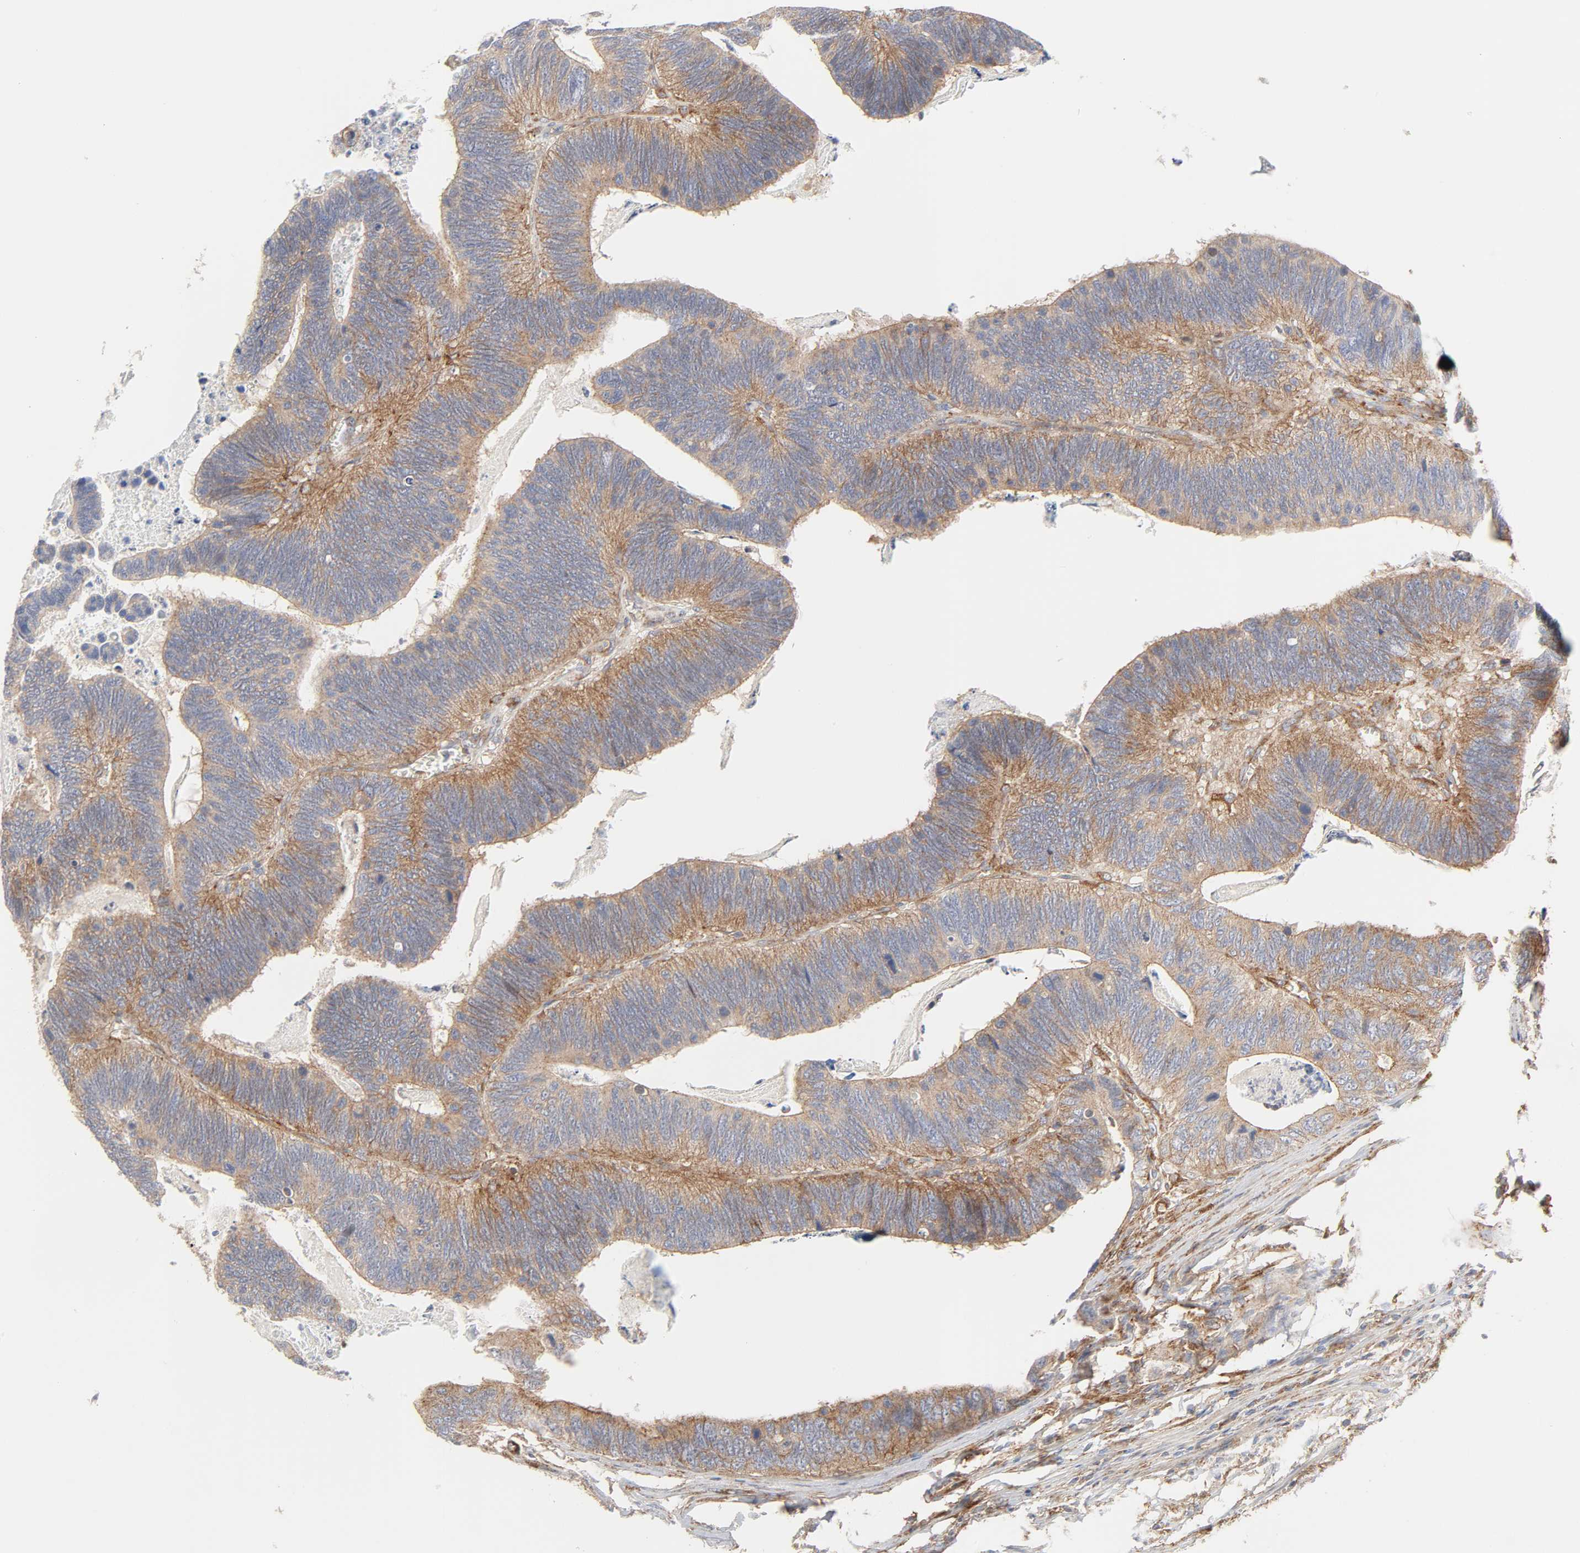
{"staining": {"intensity": "moderate", "quantity": ">75%", "location": "cytoplasmic/membranous"}, "tissue": "colorectal cancer", "cell_type": "Tumor cells", "image_type": "cancer", "snomed": [{"axis": "morphology", "description": "Adenocarcinoma, NOS"}, {"axis": "topography", "description": "Colon"}], "caption": "High-power microscopy captured an immunohistochemistry image of colorectal cancer, revealing moderate cytoplasmic/membranous positivity in approximately >75% of tumor cells. (brown staining indicates protein expression, while blue staining denotes nuclei).", "gene": "AP2A1", "patient": {"sex": "male", "age": 72}}